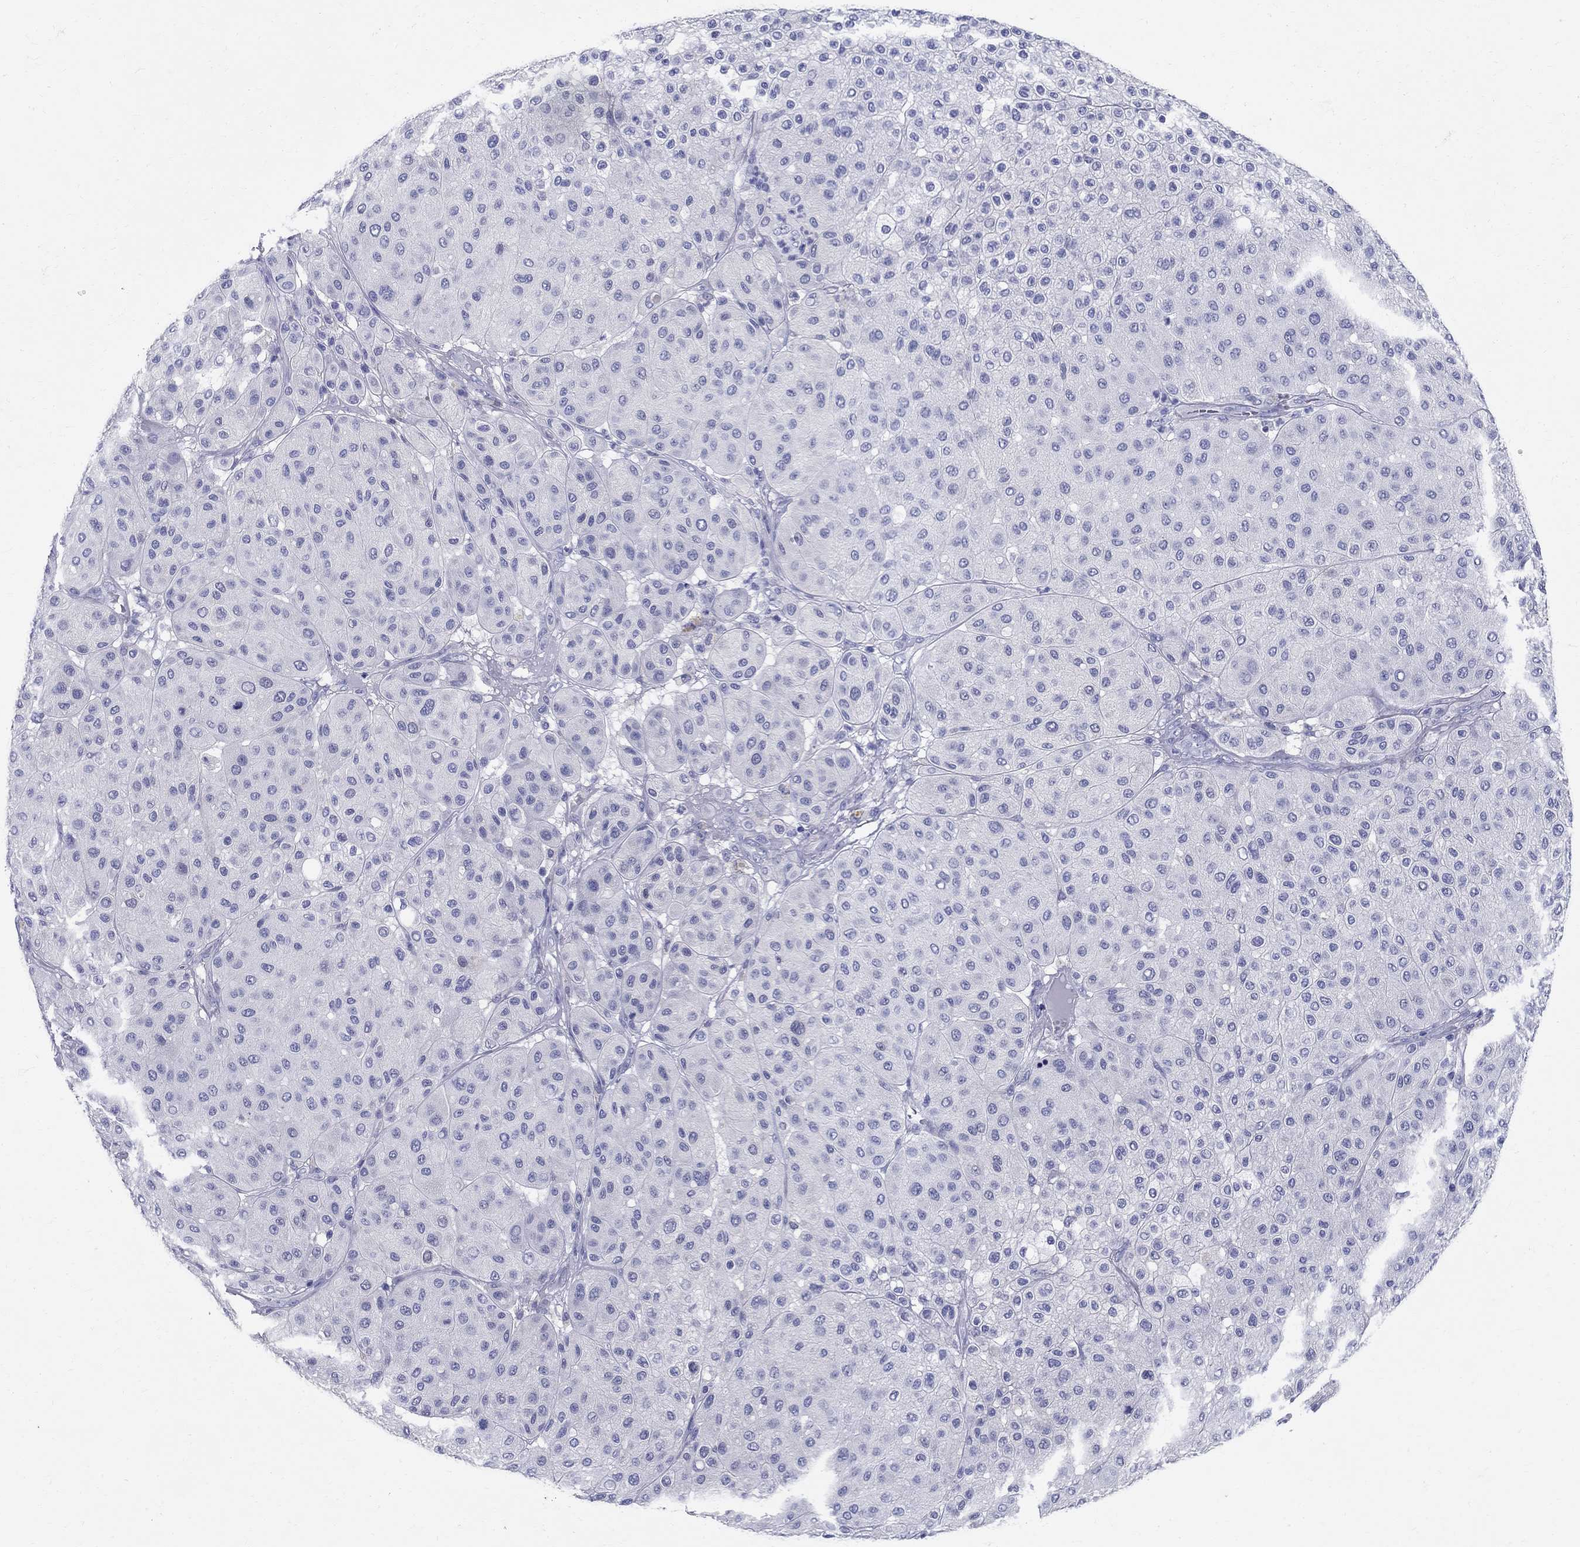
{"staining": {"intensity": "negative", "quantity": "none", "location": "none"}, "tissue": "melanoma", "cell_type": "Tumor cells", "image_type": "cancer", "snomed": [{"axis": "morphology", "description": "Malignant melanoma, Metastatic site"}, {"axis": "topography", "description": "Smooth muscle"}], "caption": "Immunohistochemistry of human melanoma reveals no expression in tumor cells. Brightfield microscopy of IHC stained with DAB (3,3'-diaminobenzidine) (brown) and hematoxylin (blue), captured at high magnification.", "gene": "CRYGD", "patient": {"sex": "male", "age": 41}}